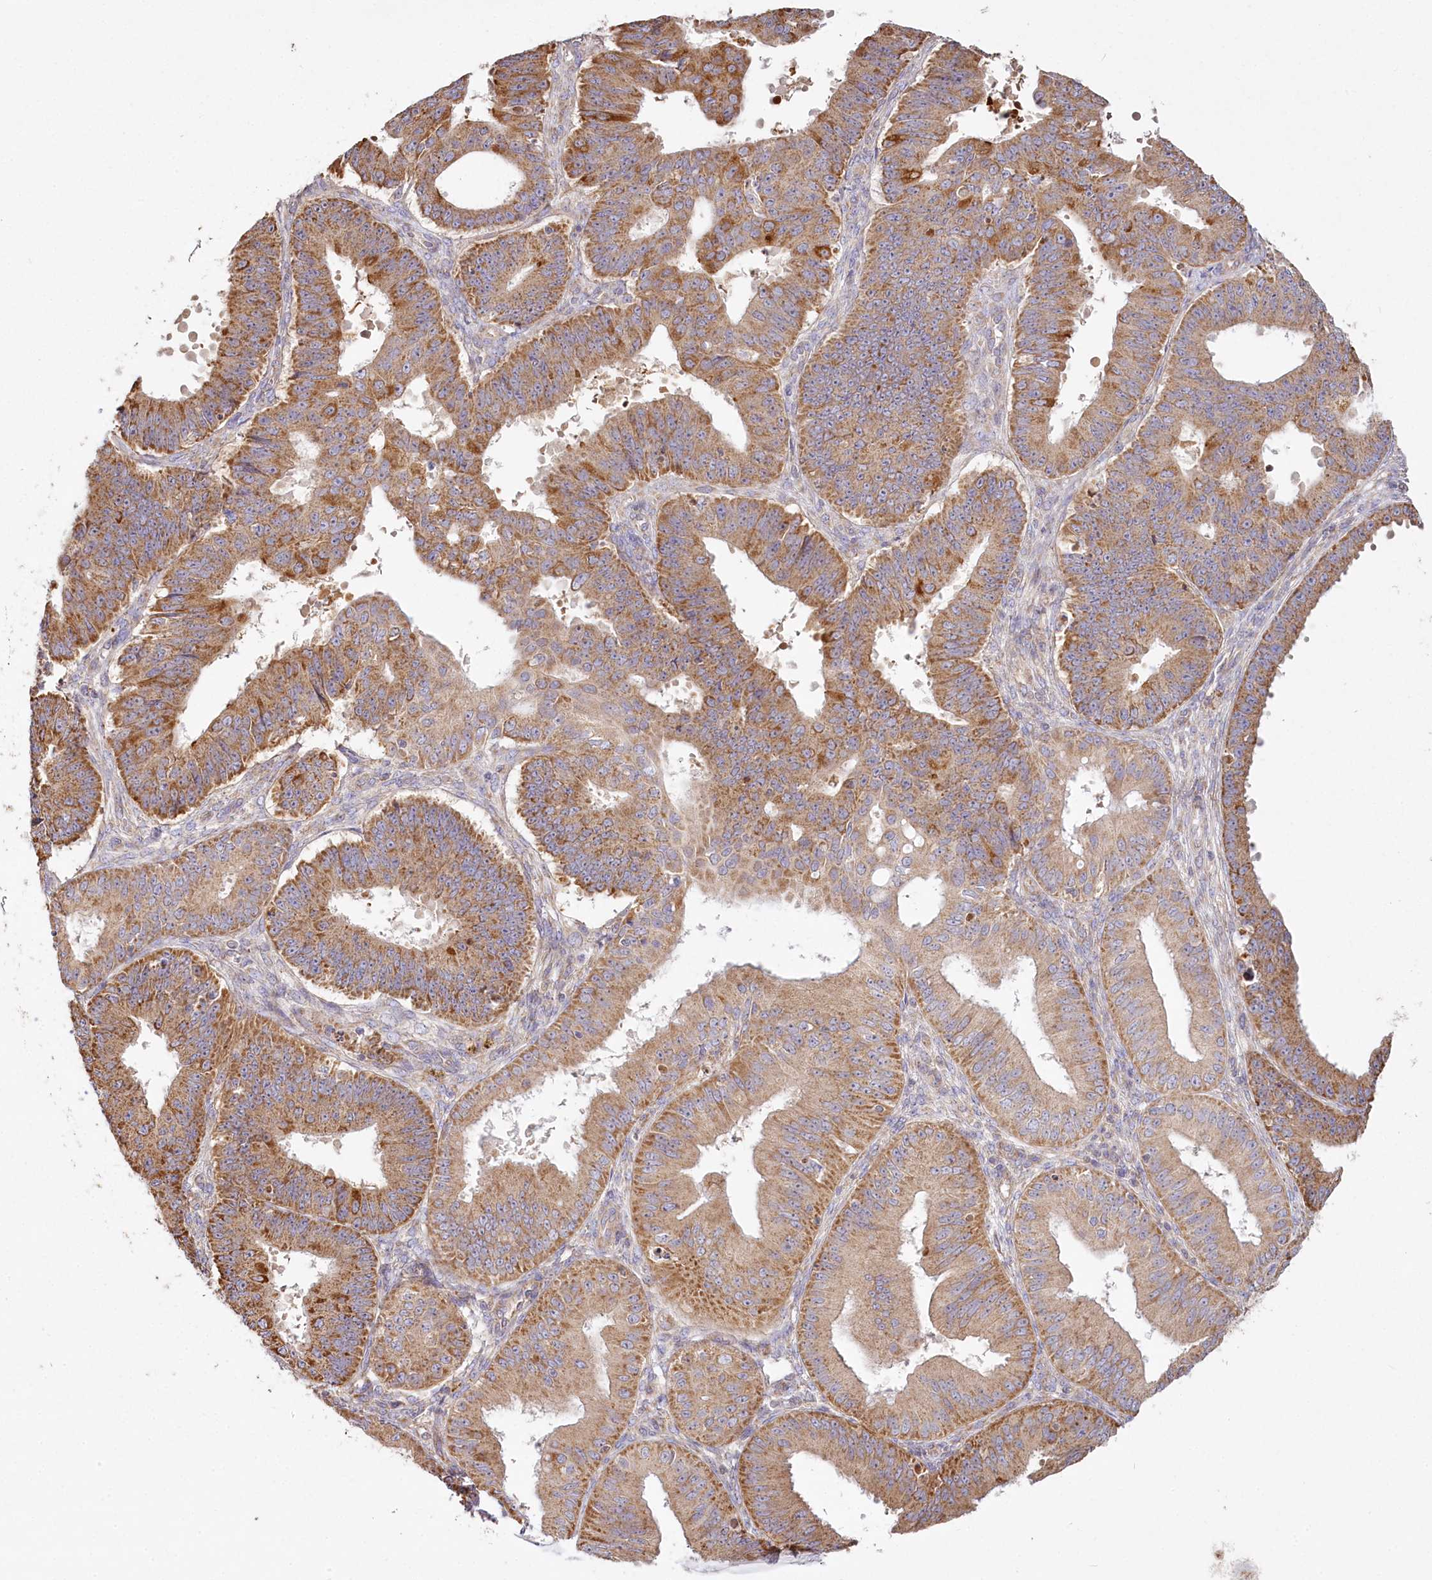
{"staining": {"intensity": "moderate", "quantity": ">75%", "location": "cytoplasmic/membranous"}, "tissue": "ovarian cancer", "cell_type": "Tumor cells", "image_type": "cancer", "snomed": [{"axis": "morphology", "description": "Carcinoma, endometroid"}, {"axis": "topography", "description": "Appendix"}, {"axis": "topography", "description": "Ovary"}], "caption": "Ovarian endometroid carcinoma stained with immunohistochemistry (IHC) reveals moderate cytoplasmic/membranous staining in about >75% of tumor cells.", "gene": "ACOX2", "patient": {"sex": "female", "age": 42}}